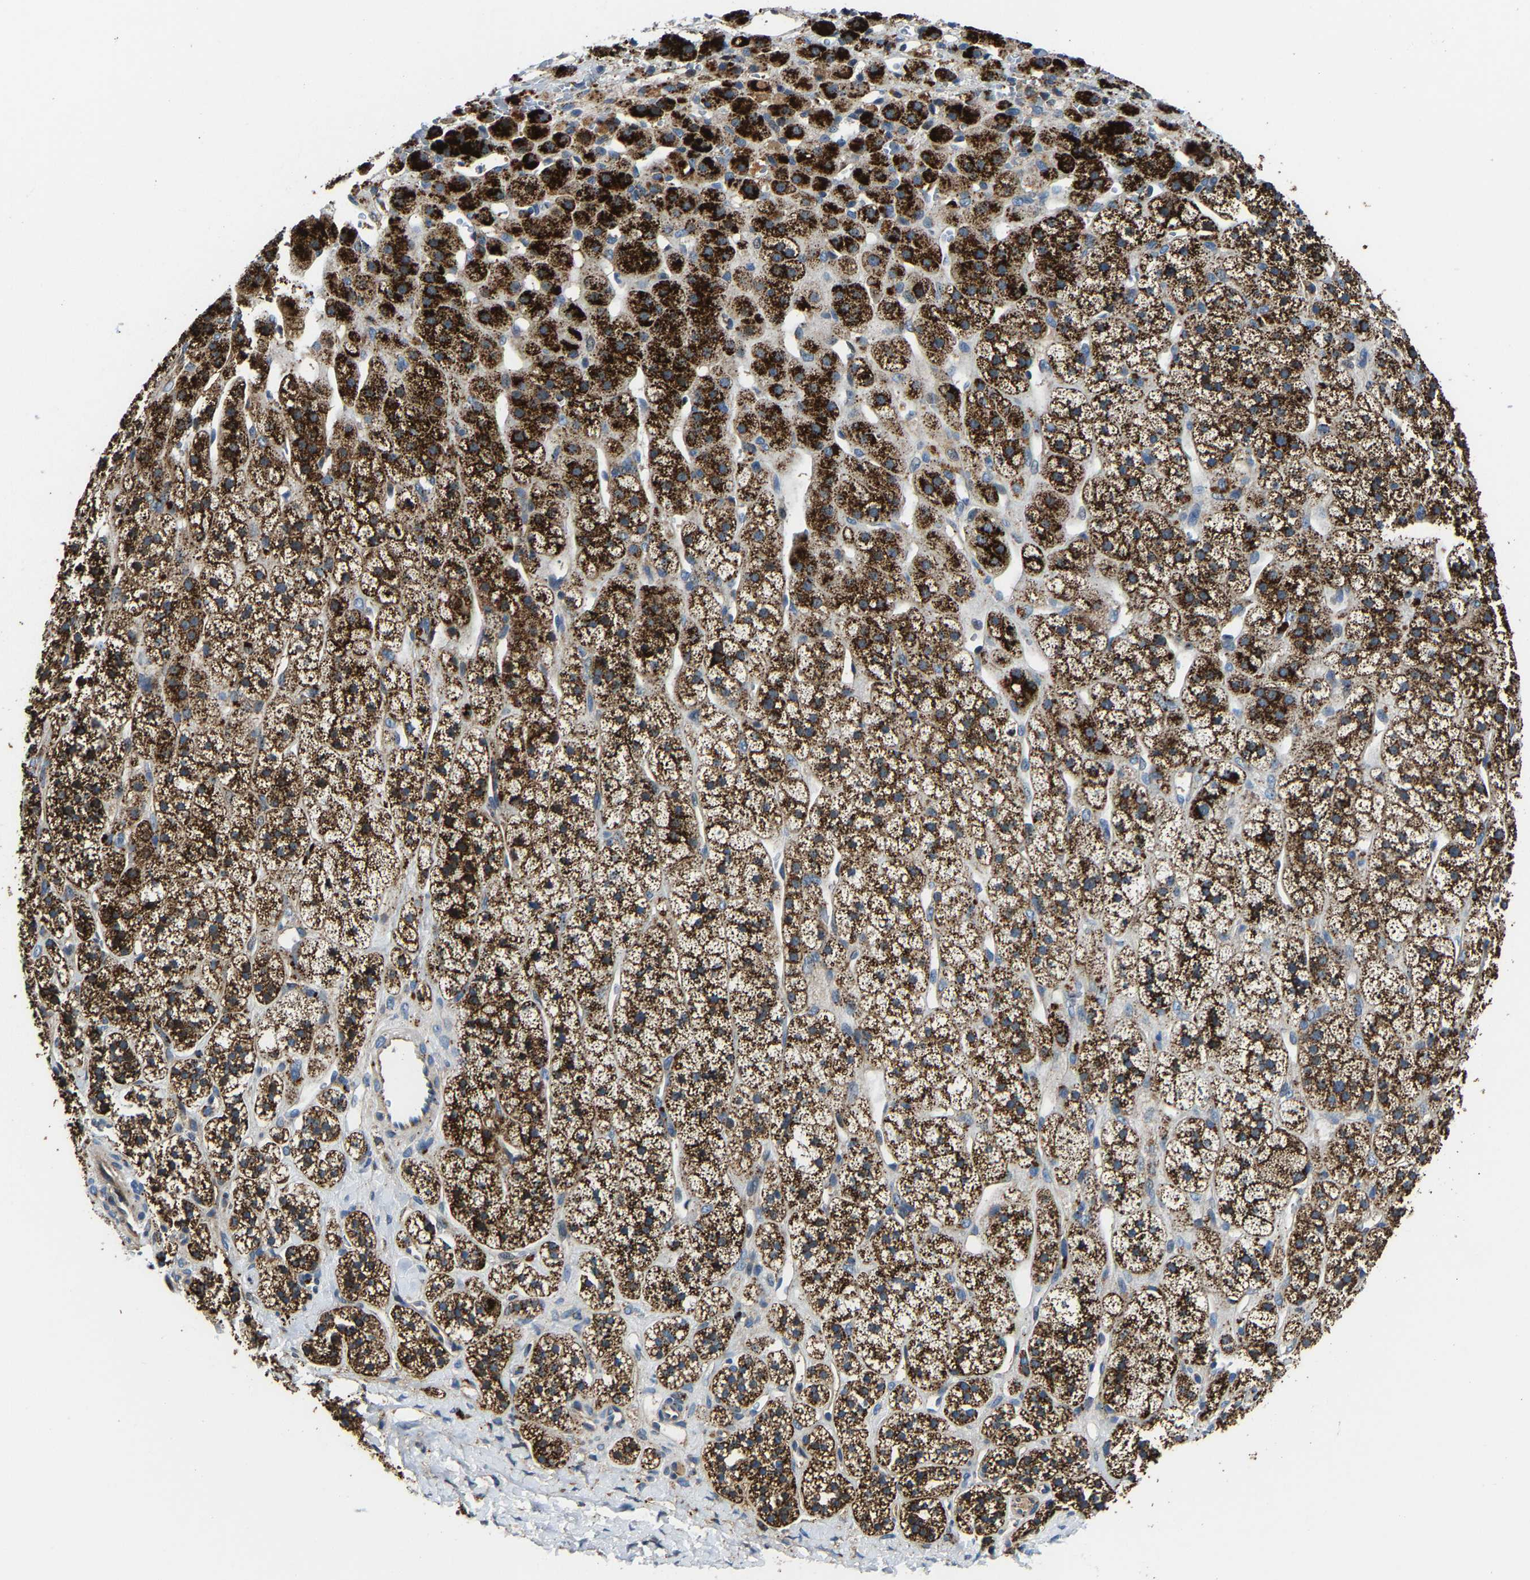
{"staining": {"intensity": "strong", "quantity": ">75%", "location": "cytoplasmic/membranous"}, "tissue": "adrenal gland", "cell_type": "Glandular cells", "image_type": "normal", "snomed": [{"axis": "morphology", "description": "Normal tissue, NOS"}, {"axis": "topography", "description": "Adrenal gland"}], "caption": "Immunohistochemical staining of benign human adrenal gland exhibits high levels of strong cytoplasmic/membranous staining in about >75% of glandular cells. The staining is performed using DAB brown chromogen to label protein expression. The nuclei are counter-stained blue using hematoxylin.", "gene": "DPP7", "patient": {"sex": "male", "age": 56}}